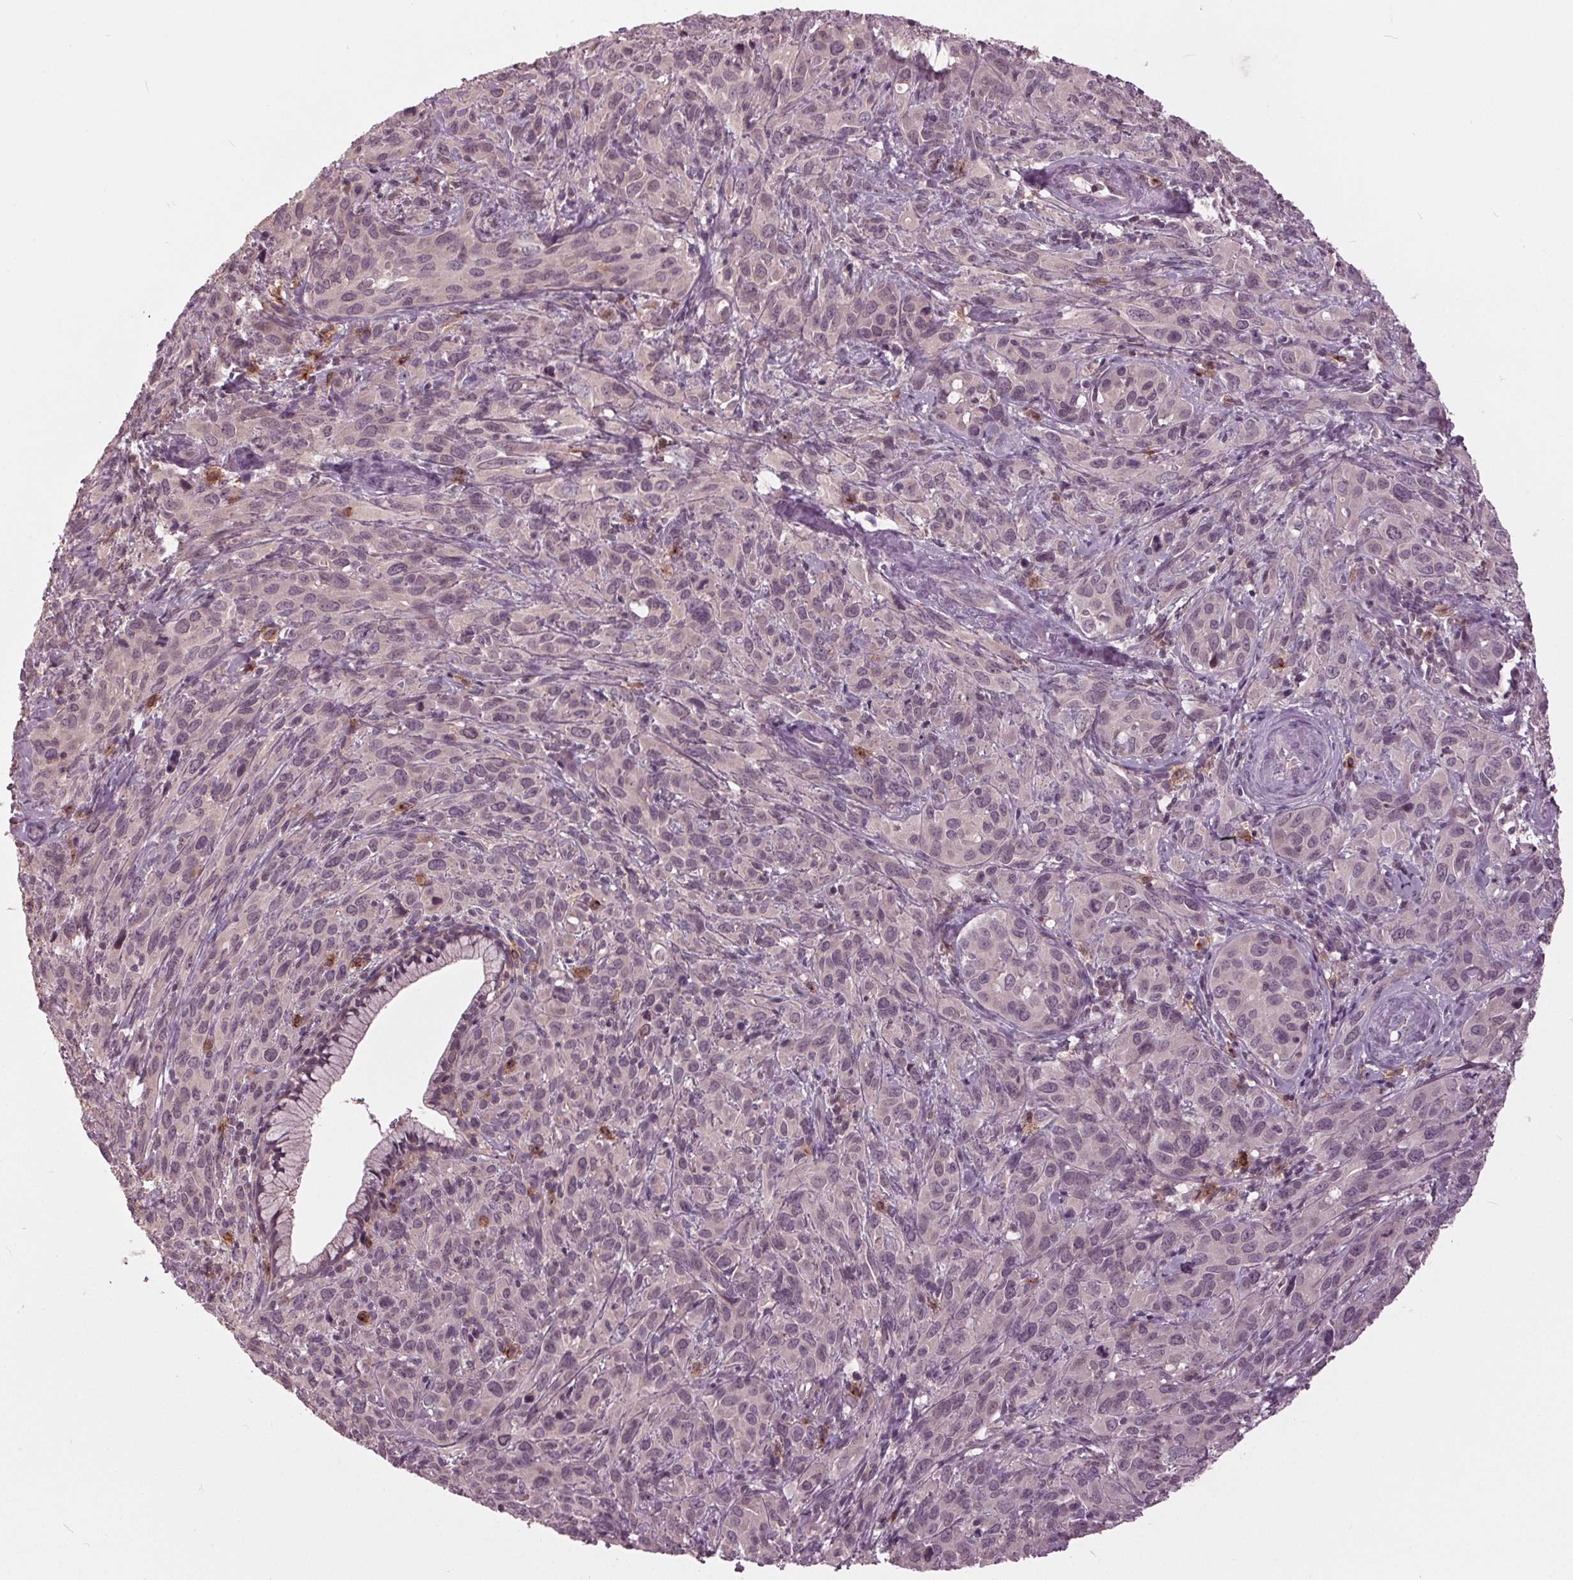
{"staining": {"intensity": "negative", "quantity": "none", "location": "none"}, "tissue": "cervical cancer", "cell_type": "Tumor cells", "image_type": "cancer", "snomed": [{"axis": "morphology", "description": "Squamous cell carcinoma, NOS"}, {"axis": "topography", "description": "Cervix"}], "caption": "Cervical squamous cell carcinoma was stained to show a protein in brown. There is no significant staining in tumor cells.", "gene": "SIGLEC6", "patient": {"sex": "female", "age": 51}}